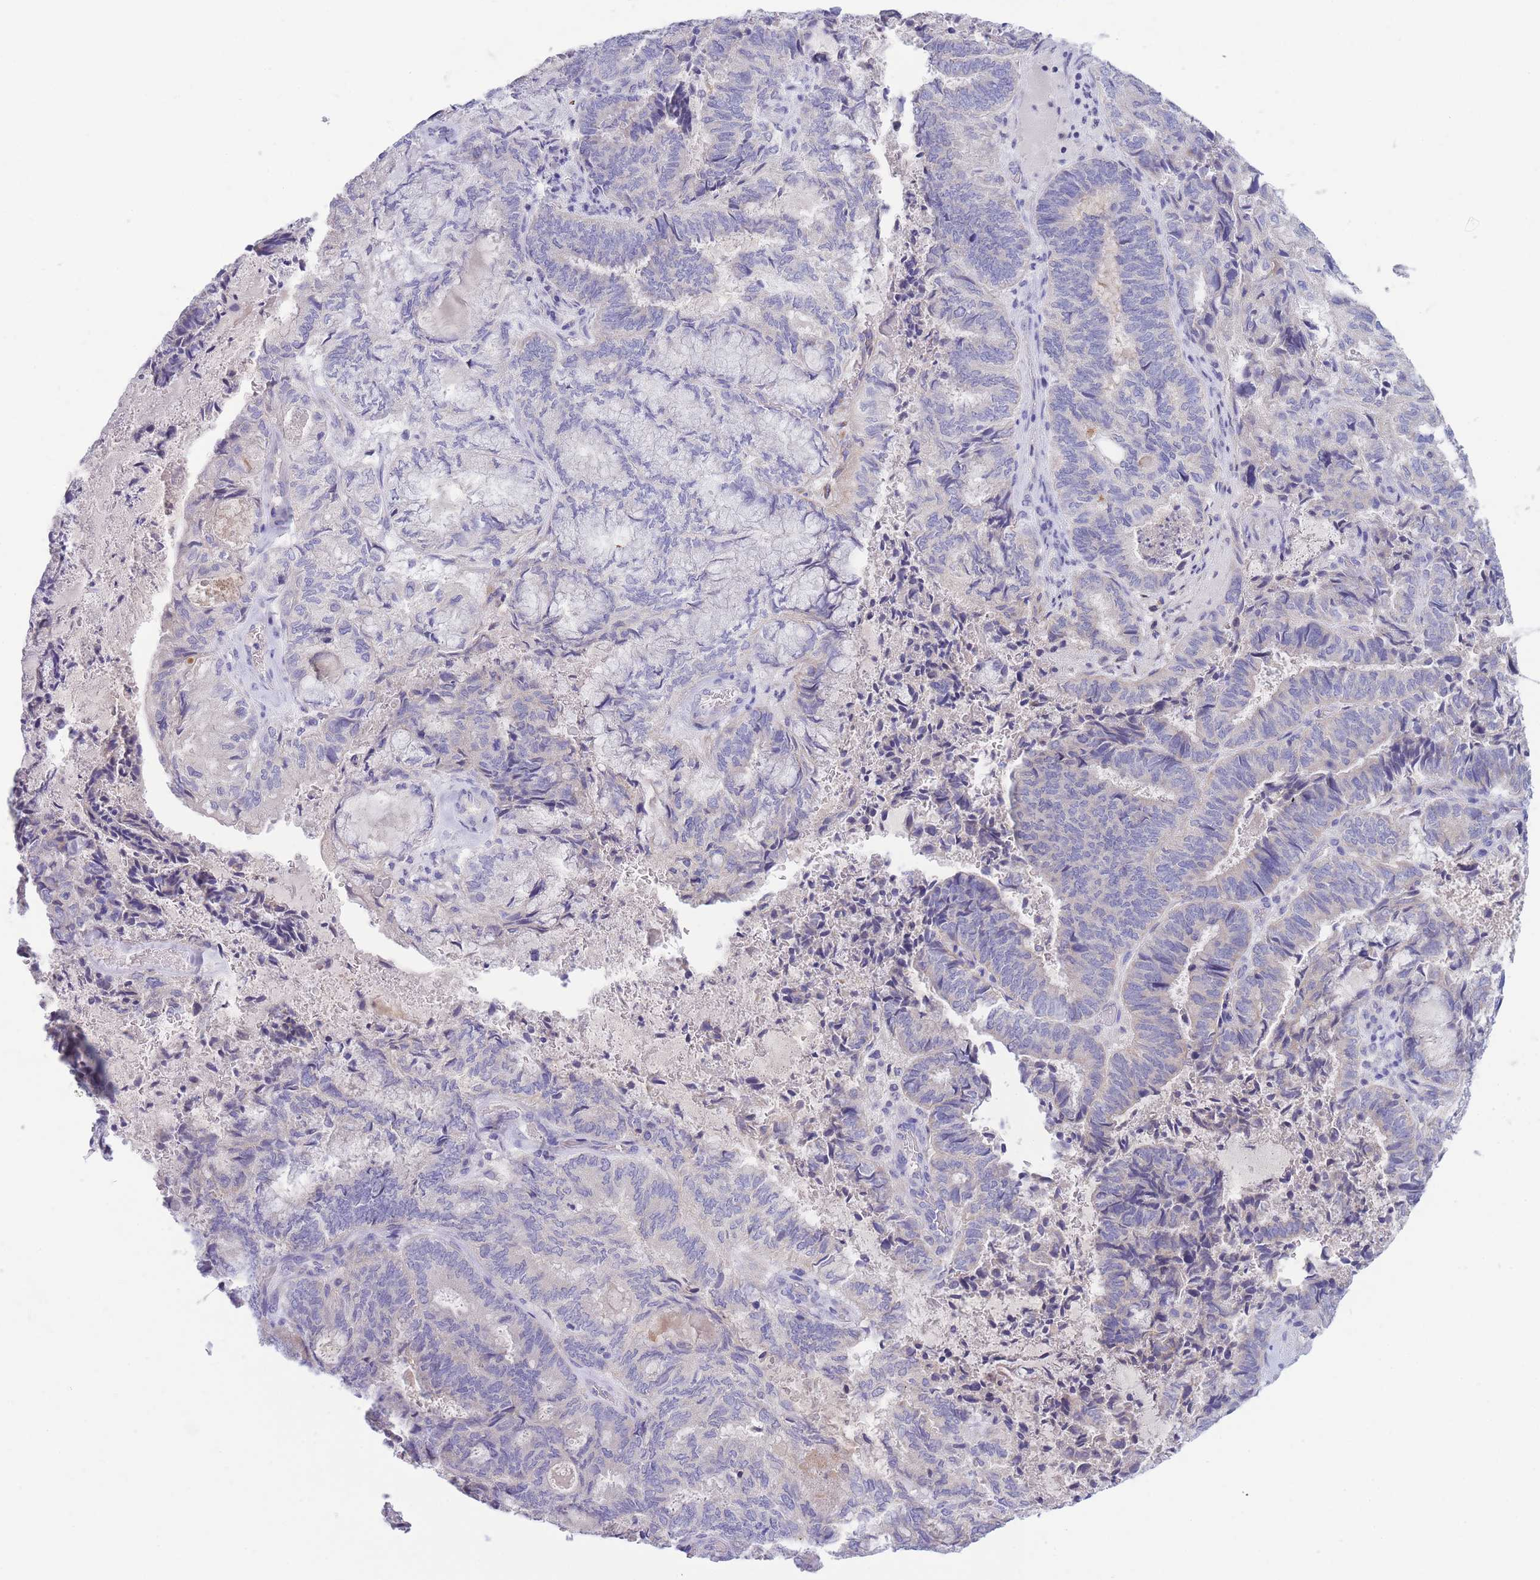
{"staining": {"intensity": "negative", "quantity": "none", "location": "none"}, "tissue": "endometrial cancer", "cell_type": "Tumor cells", "image_type": "cancer", "snomed": [{"axis": "morphology", "description": "Adenocarcinoma, NOS"}, {"axis": "topography", "description": "Endometrium"}], "caption": "DAB immunohistochemical staining of endometrial cancer (adenocarcinoma) reveals no significant staining in tumor cells.", "gene": "PCDHB3", "patient": {"sex": "female", "age": 80}}